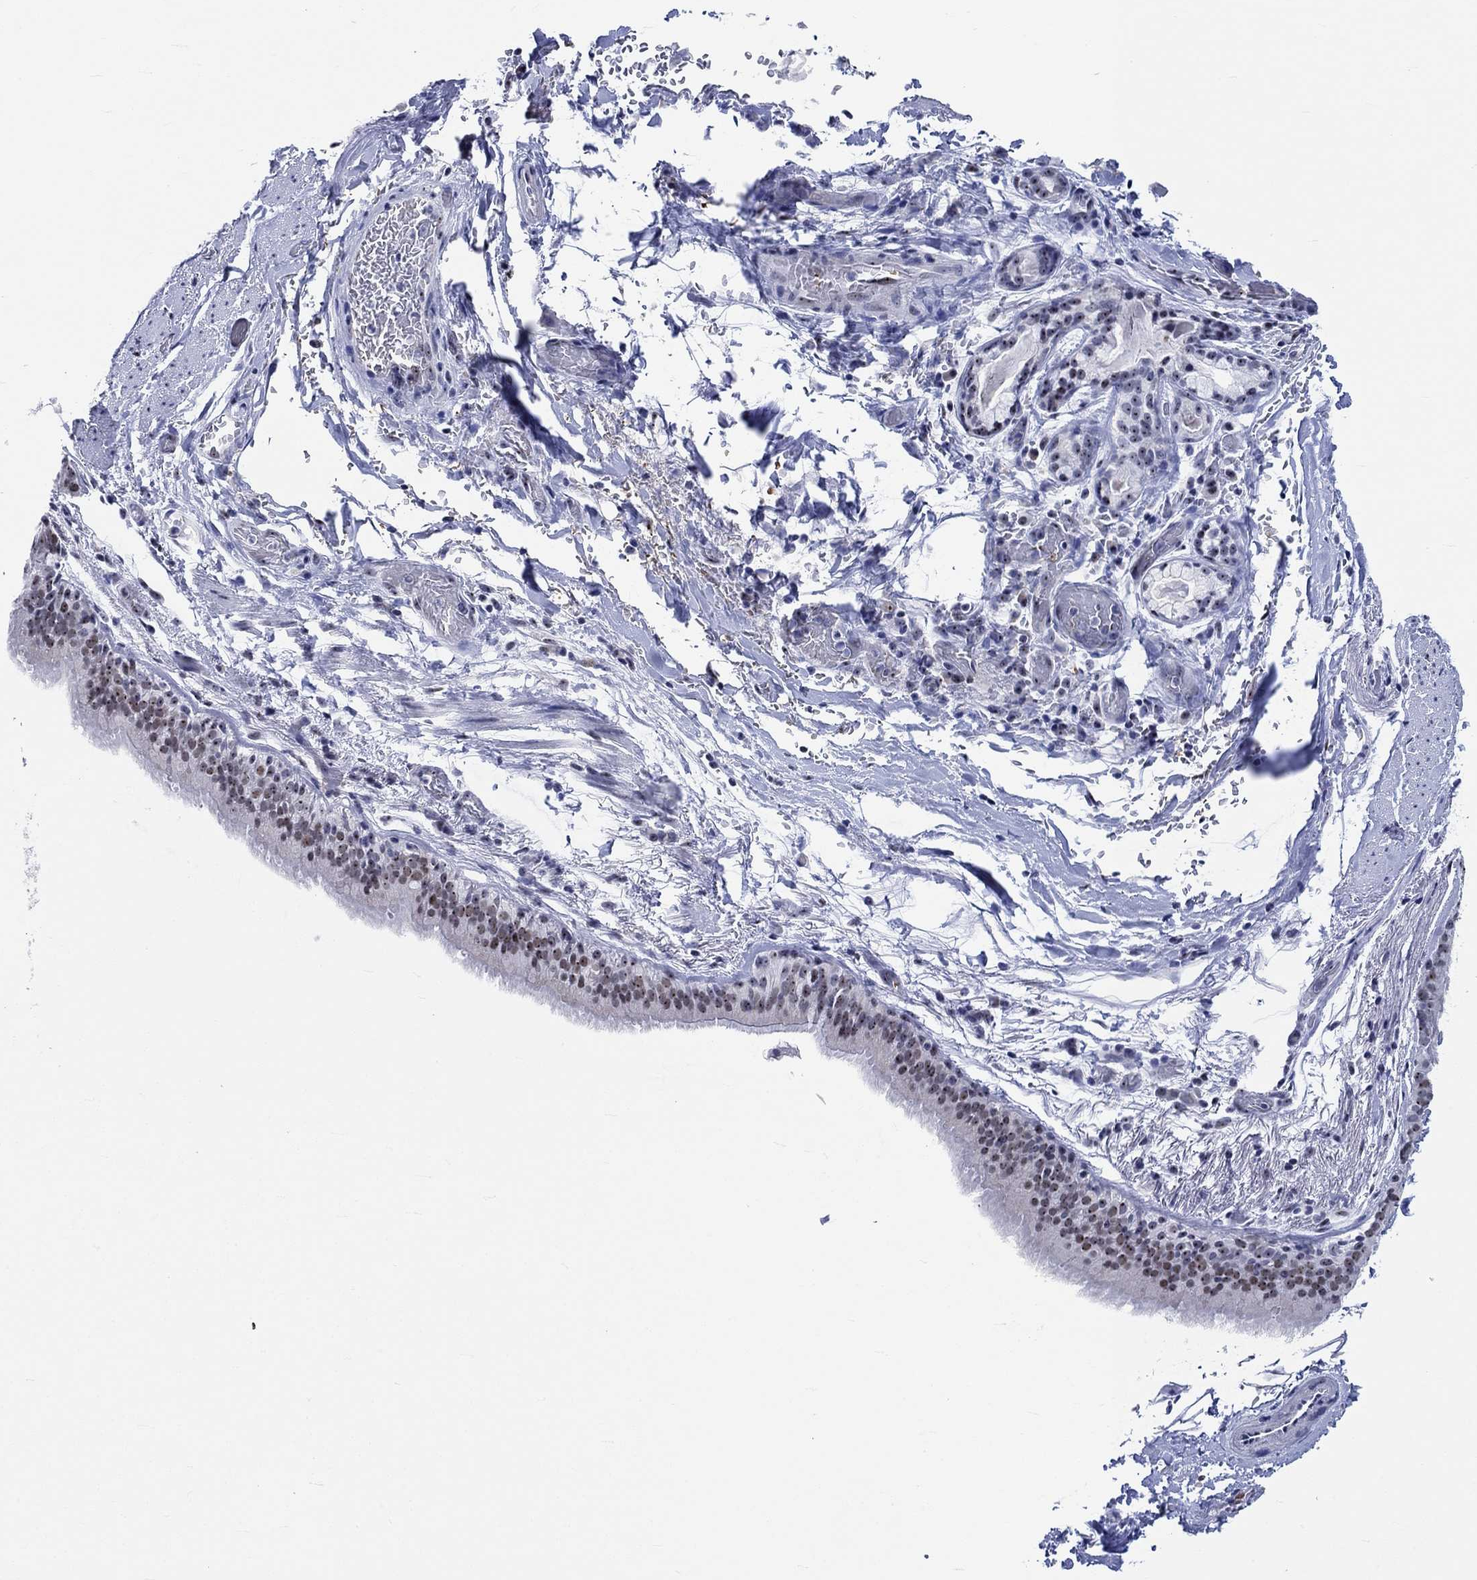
{"staining": {"intensity": "strong", "quantity": "25%-75%", "location": "nuclear"}, "tissue": "bronchus", "cell_type": "Respiratory epithelial cells", "image_type": "normal", "snomed": [{"axis": "morphology", "description": "Normal tissue, NOS"}, {"axis": "morphology", "description": "Squamous cell carcinoma, NOS"}, {"axis": "topography", "description": "Bronchus"}, {"axis": "topography", "description": "Lung"}], "caption": "This is a photomicrograph of IHC staining of unremarkable bronchus, which shows strong positivity in the nuclear of respiratory epithelial cells.", "gene": "ZNF446", "patient": {"sex": "male", "age": 69}}